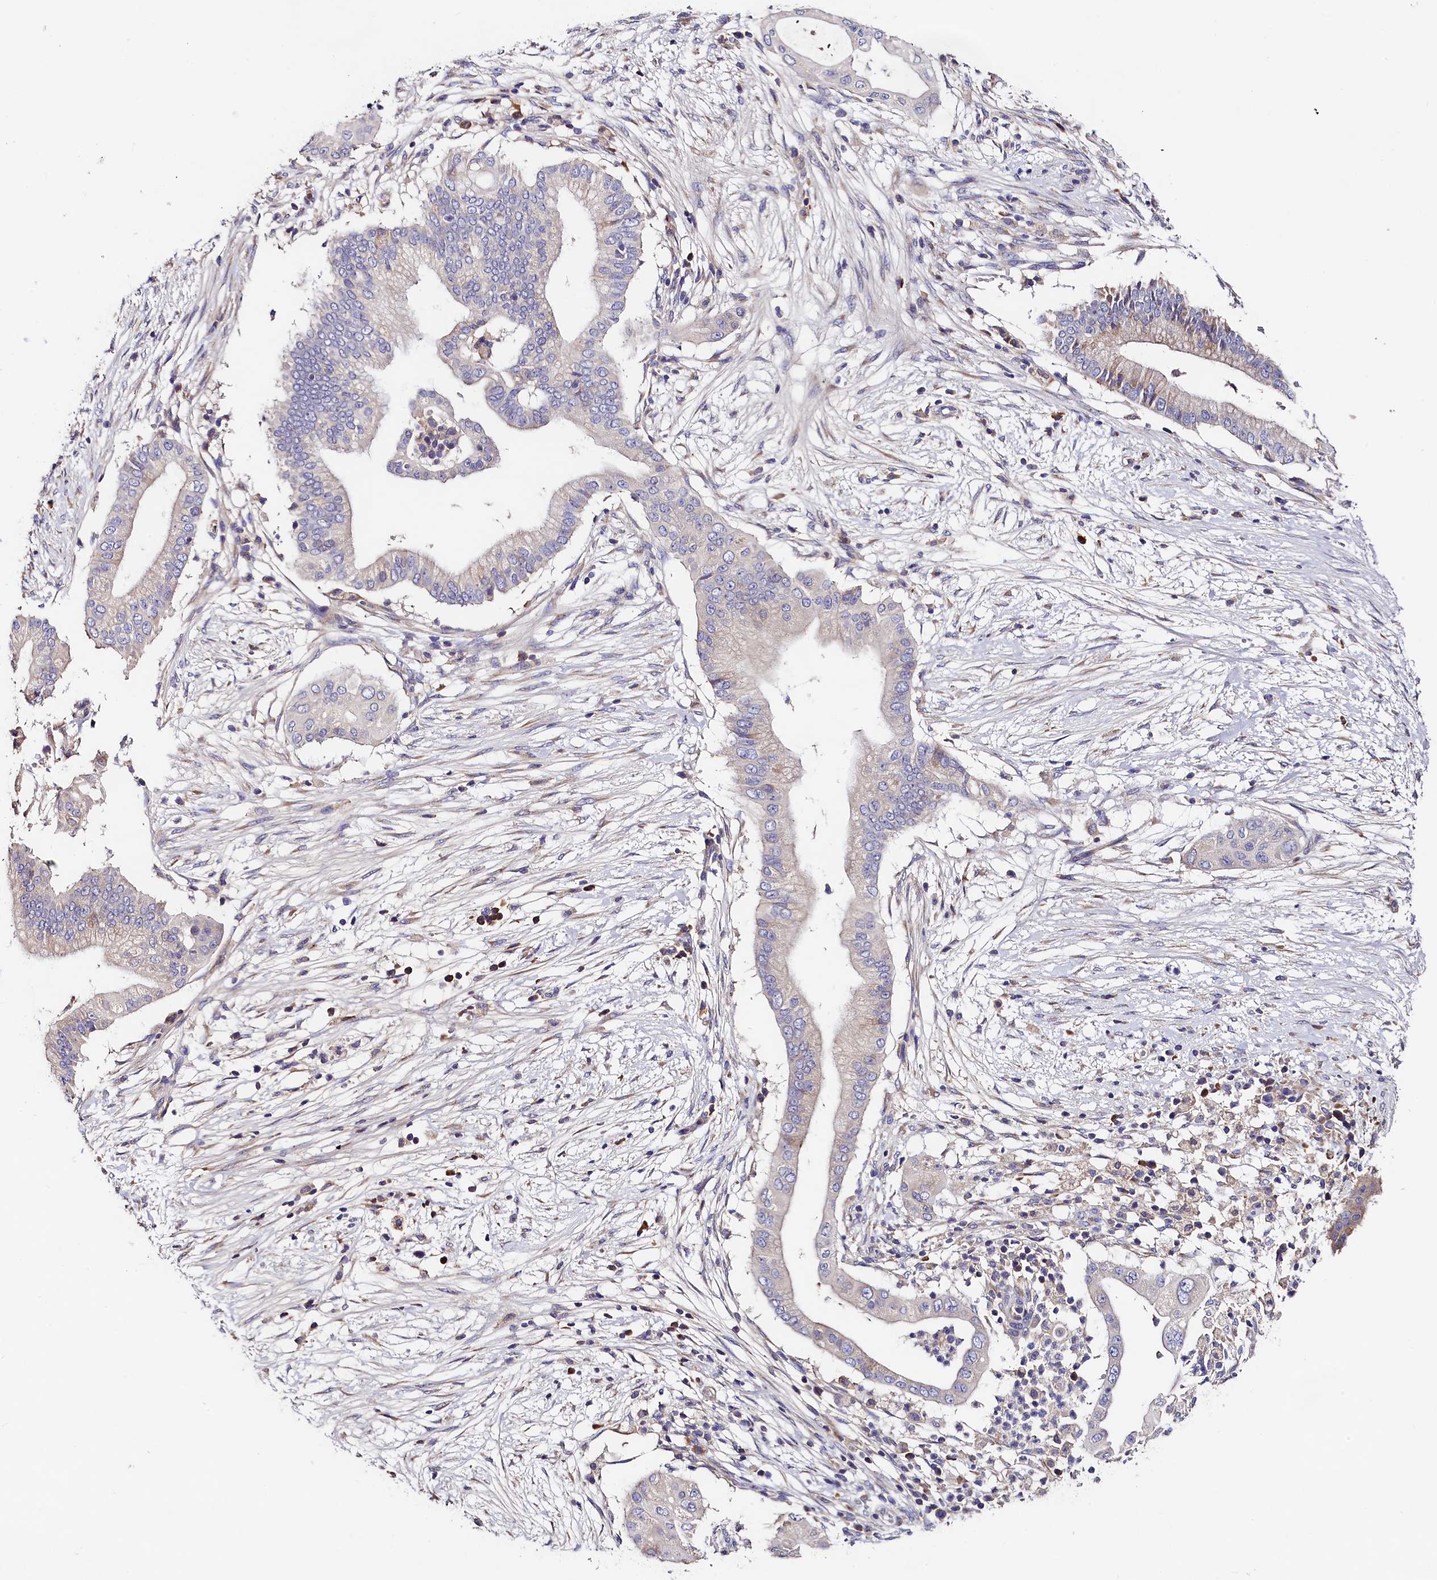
{"staining": {"intensity": "negative", "quantity": "none", "location": "none"}, "tissue": "pancreatic cancer", "cell_type": "Tumor cells", "image_type": "cancer", "snomed": [{"axis": "morphology", "description": "Adenocarcinoma, NOS"}, {"axis": "topography", "description": "Pancreas"}], "caption": "The image demonstrates no staining of tumor cells in pancreatic cancer (adenocarcinoma).", "gene": "ST7L", "patient": {"sex": "male", "age": 68}}